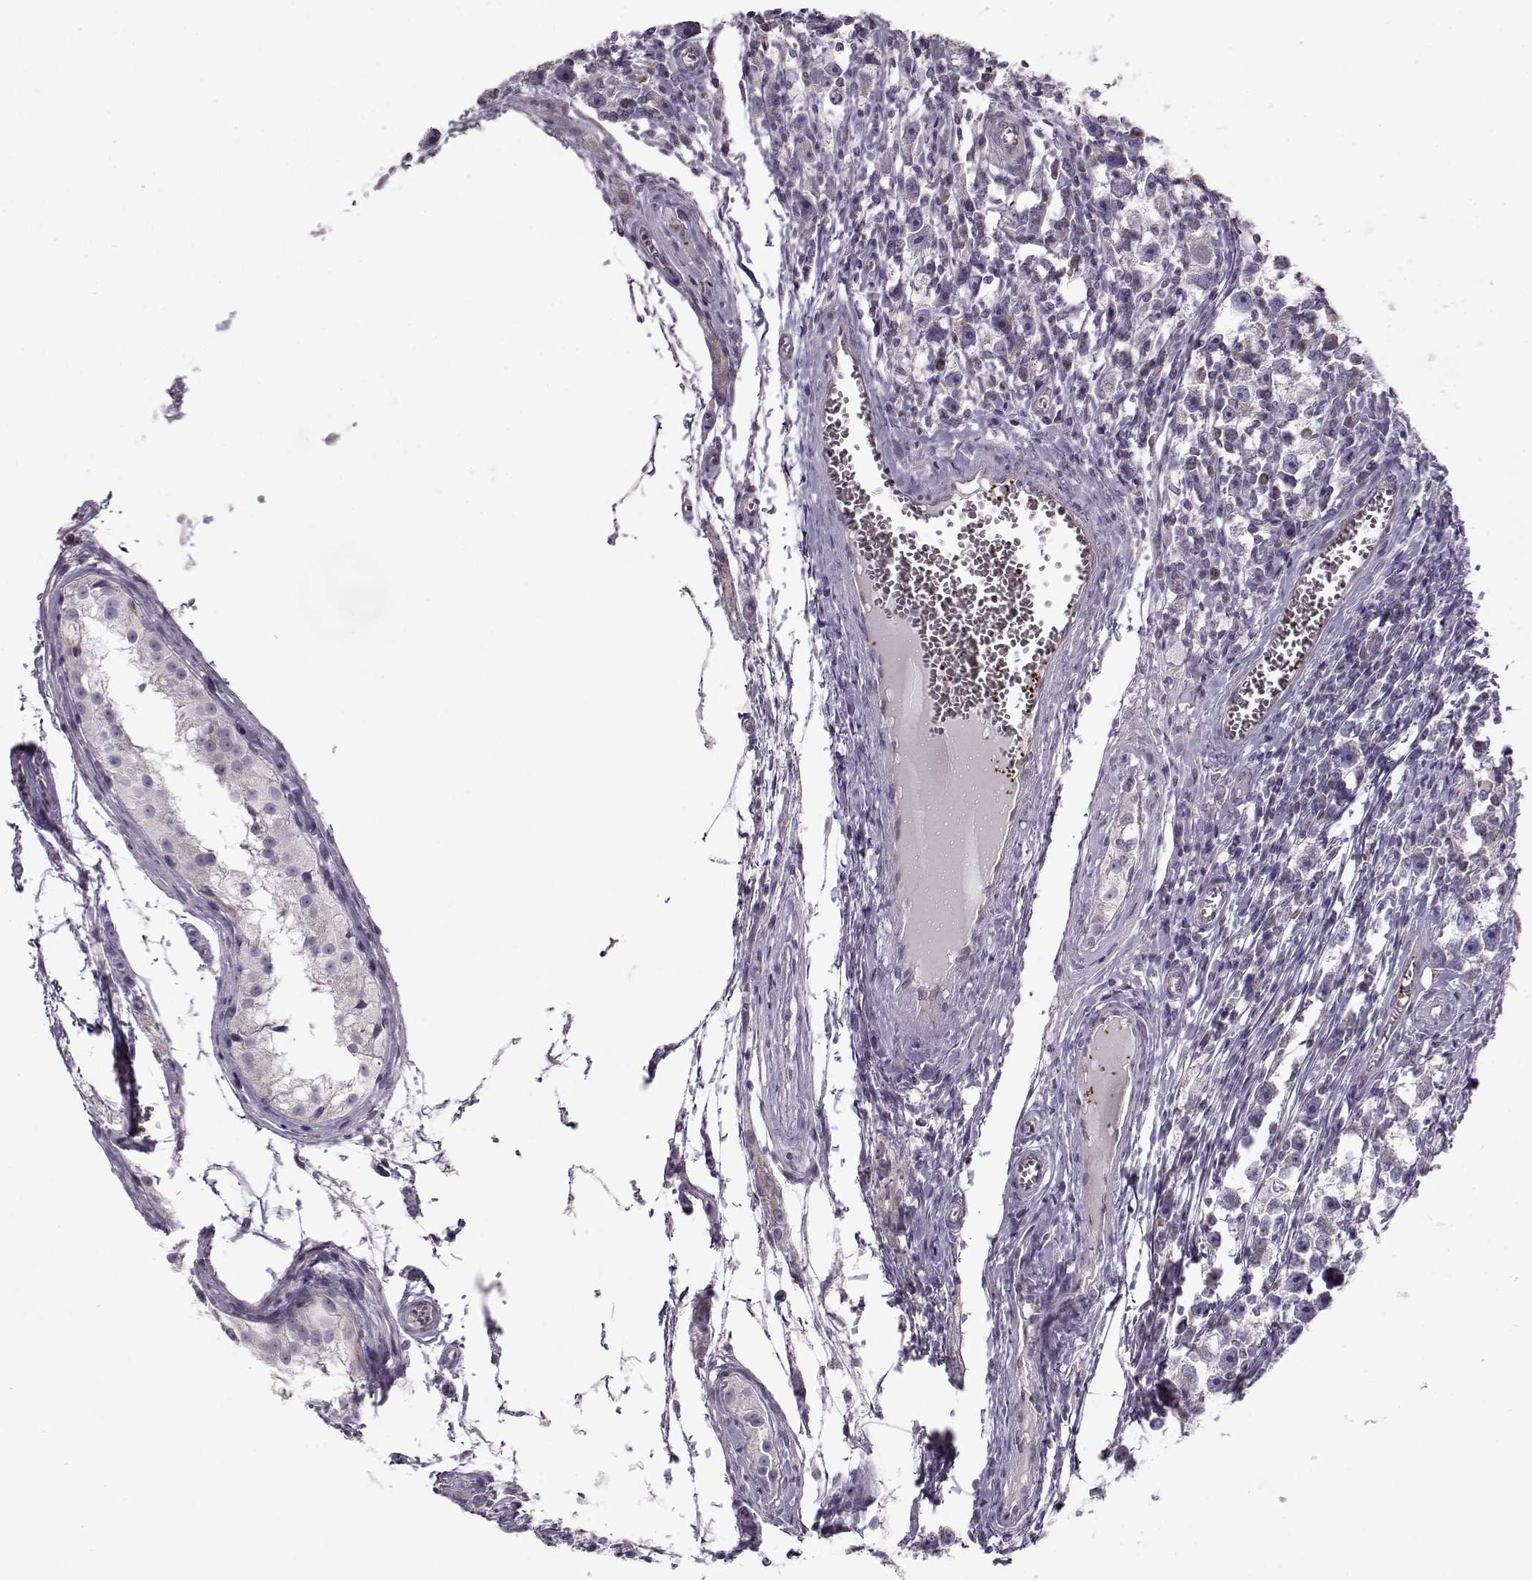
{"staining": {"intensity": "negative", "quantity": "none", "location": "none"}, "tissue": "testis cancer", "cell_type": "Tumor cells", "image_type": "cancer", "snomed": [{"axis": "morphology", "description": "Seminoma, NOS"}, {"axis": "topography", "description": "Testis"}], "caption": "Immunohistochemistry micrograph of human testis seminoma stained for a protein (brown), which exhibits no expression in tumor cells. Brightfield microscopy of immunohistochemistry (IHC) stained with DAB (brown) and hematoxylin (blue), captured at high magnification.", "gene": "KLF17", "patient": {"sex": "male", "age": 30}}